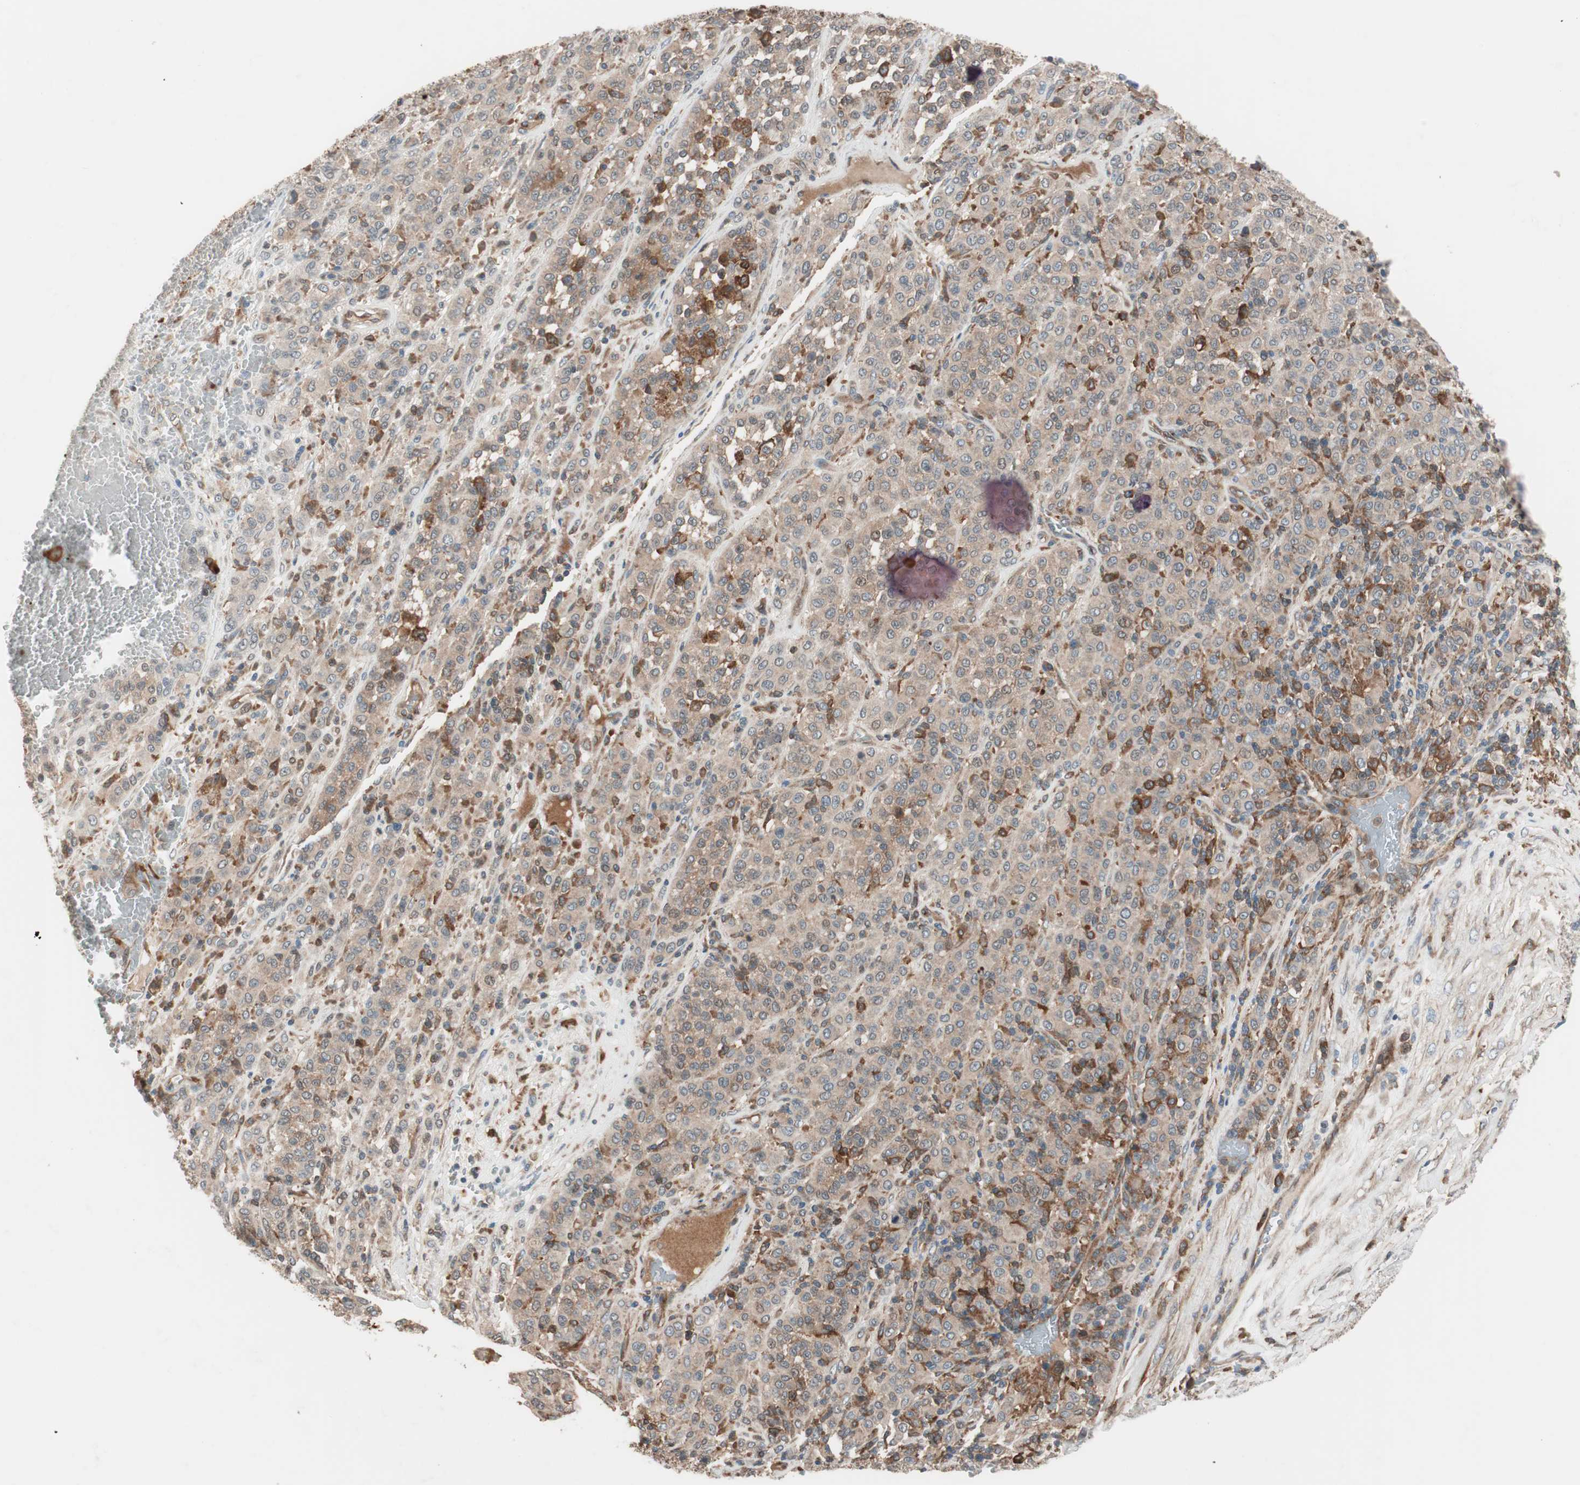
{"staining": {"intensity": "weak", "quantity": ">75%", "location": "cytoplasmic/membranous"}, "tissue": "melanoma", "cell_type": "Tumor cells", "image_type": "cancer", "snomed": [{"axis": "morphology", "description": "Malignant melanoma, Metastatic site"}, {"axis": "topography", "description": "Pancreas"}], "caption": "Immunohistochemical staining of human melanoma displays weak cytoplasmic/membranous protein staining in approximately >75% of tumor cells. (Brightfield microscopy of DAB IHC at high magnification).", "gene": "STAB1", "patient": {"sex": "female", "age": 30}}